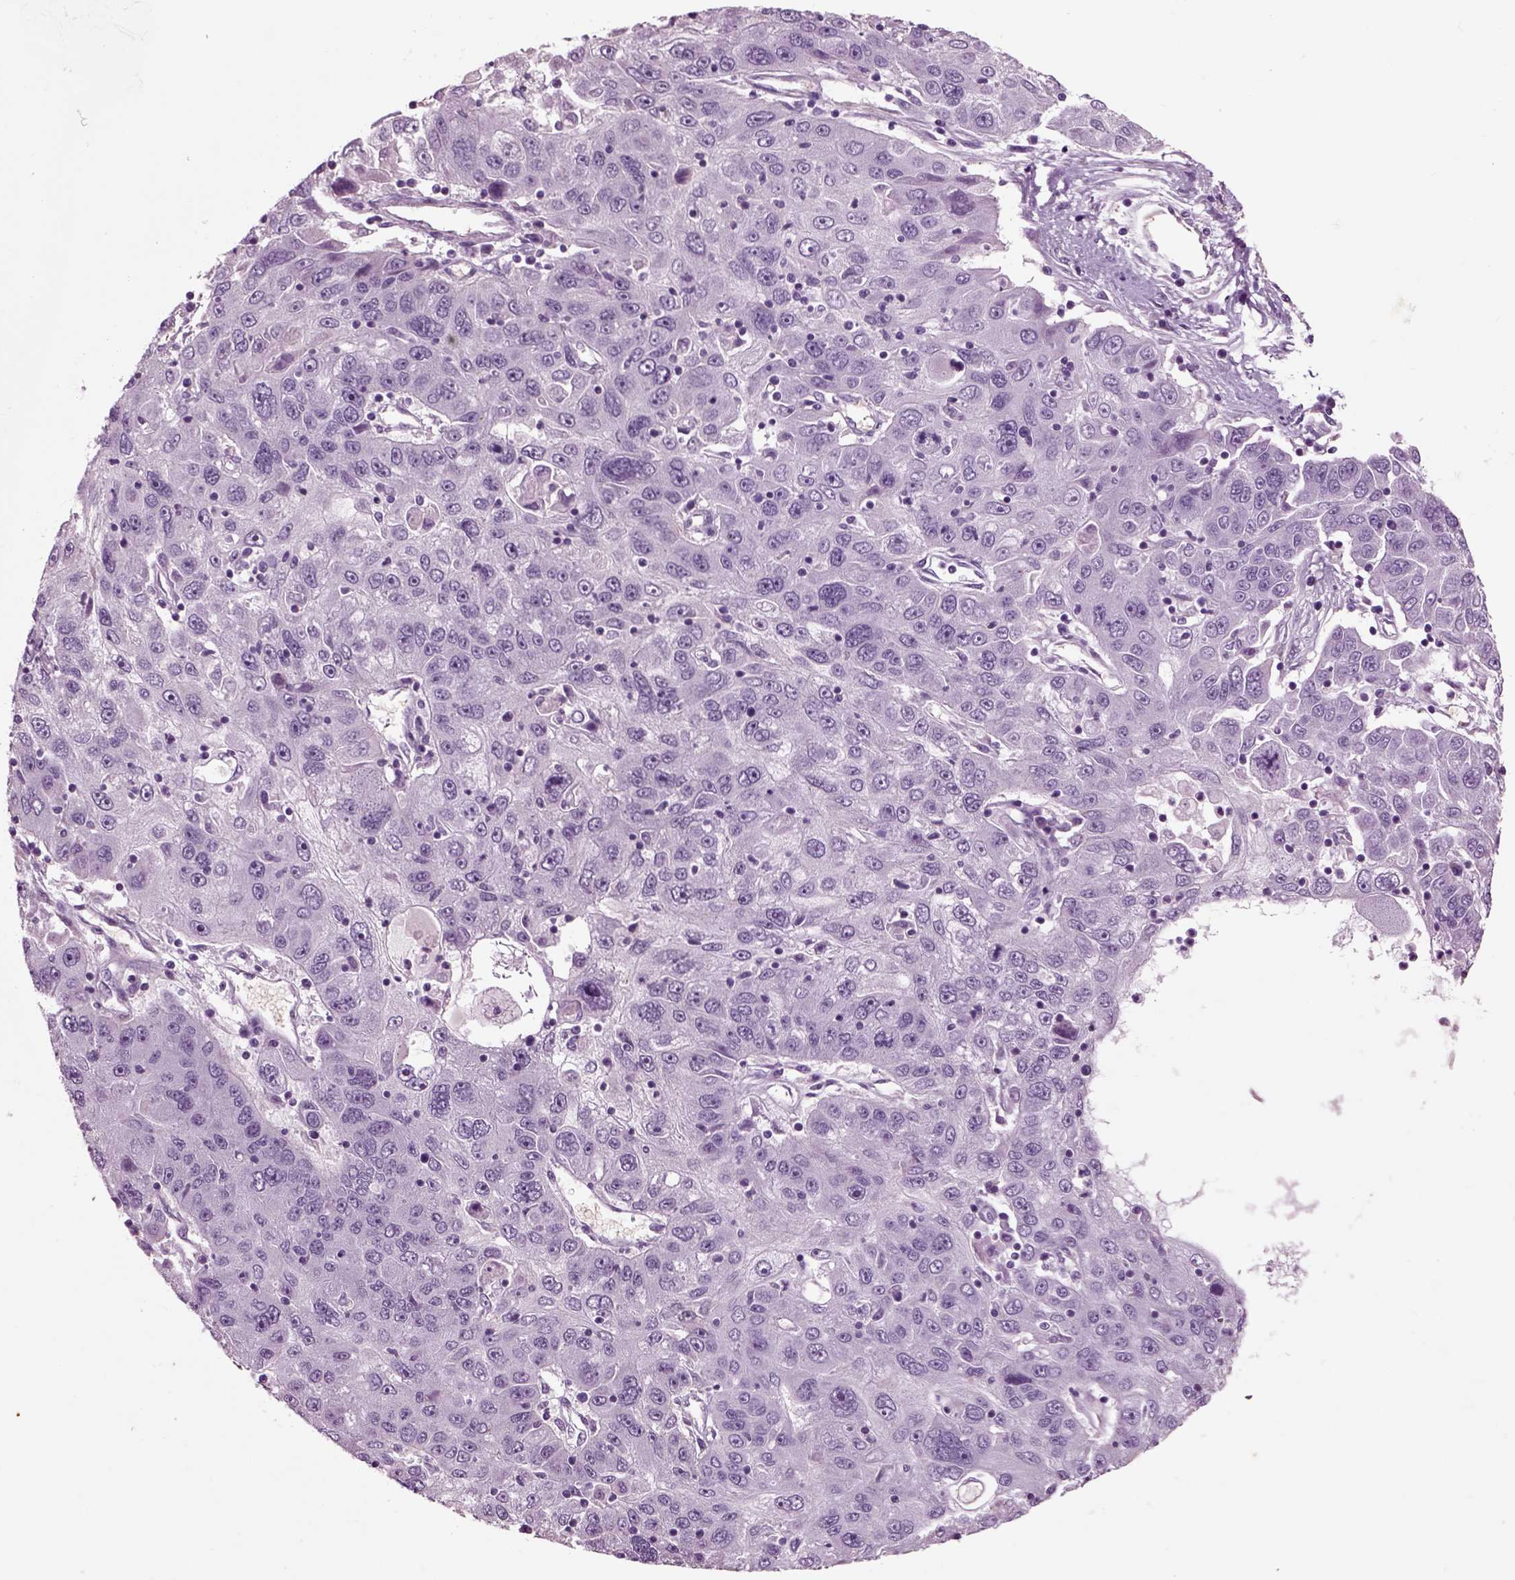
{"staining": {"intensity": "negative", "quantity": "none", "location": "none"}, "tissue": "stomach cancer", "cell_type": "Tumor cells", "image_type": "cancer", "snomed": [{"axis": "morphology", "description": "Adenocarcinoma, NOS"}, {"axis": "topography", "description": "Stomach"}], "caption": "DAB (3,3'-diaminobenzidine) immunohistochemical staining of stomach cancer displays no significant expression in tumor cells.", "gene": "CHGB", "patient": {"sex": "male", "age": 56}}